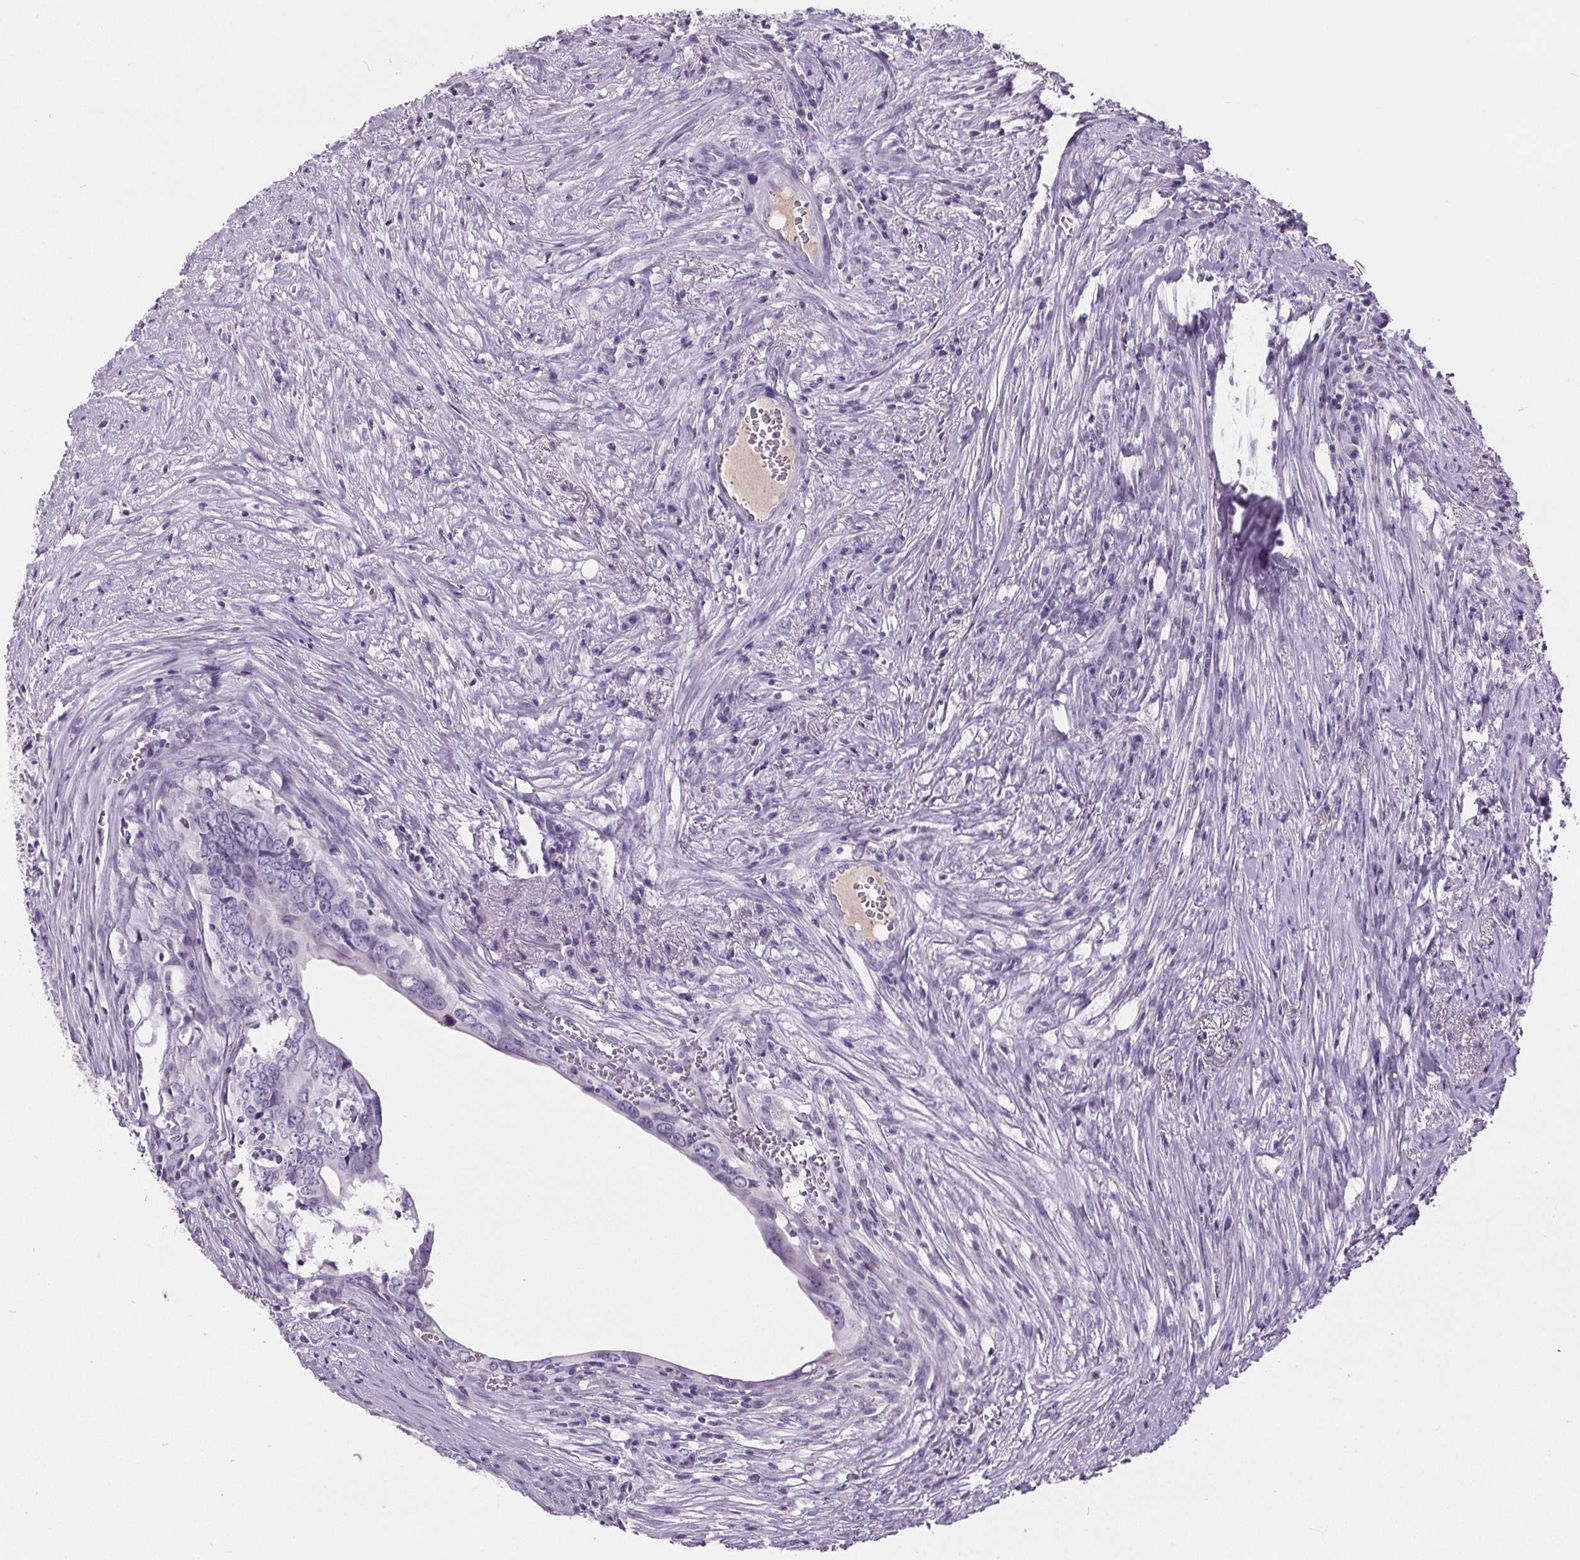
{"staining": {"intensity": "negative", "quantity": "none", "location": "none"}, "tissue": "colorectal cancer", "cell_type": "Tumor cells", "image_type": "cancer", "snomed": [{"axis": "morphology", "description": "Adenocarcinoma, NOS"}, {"axis": "topography", "description": "Colon"}], "caption": "Tumor cells show no significant protein staining in colorectal cancer.", "gene": "CD5L", "patient": {"sex": "female", "age": 82}}